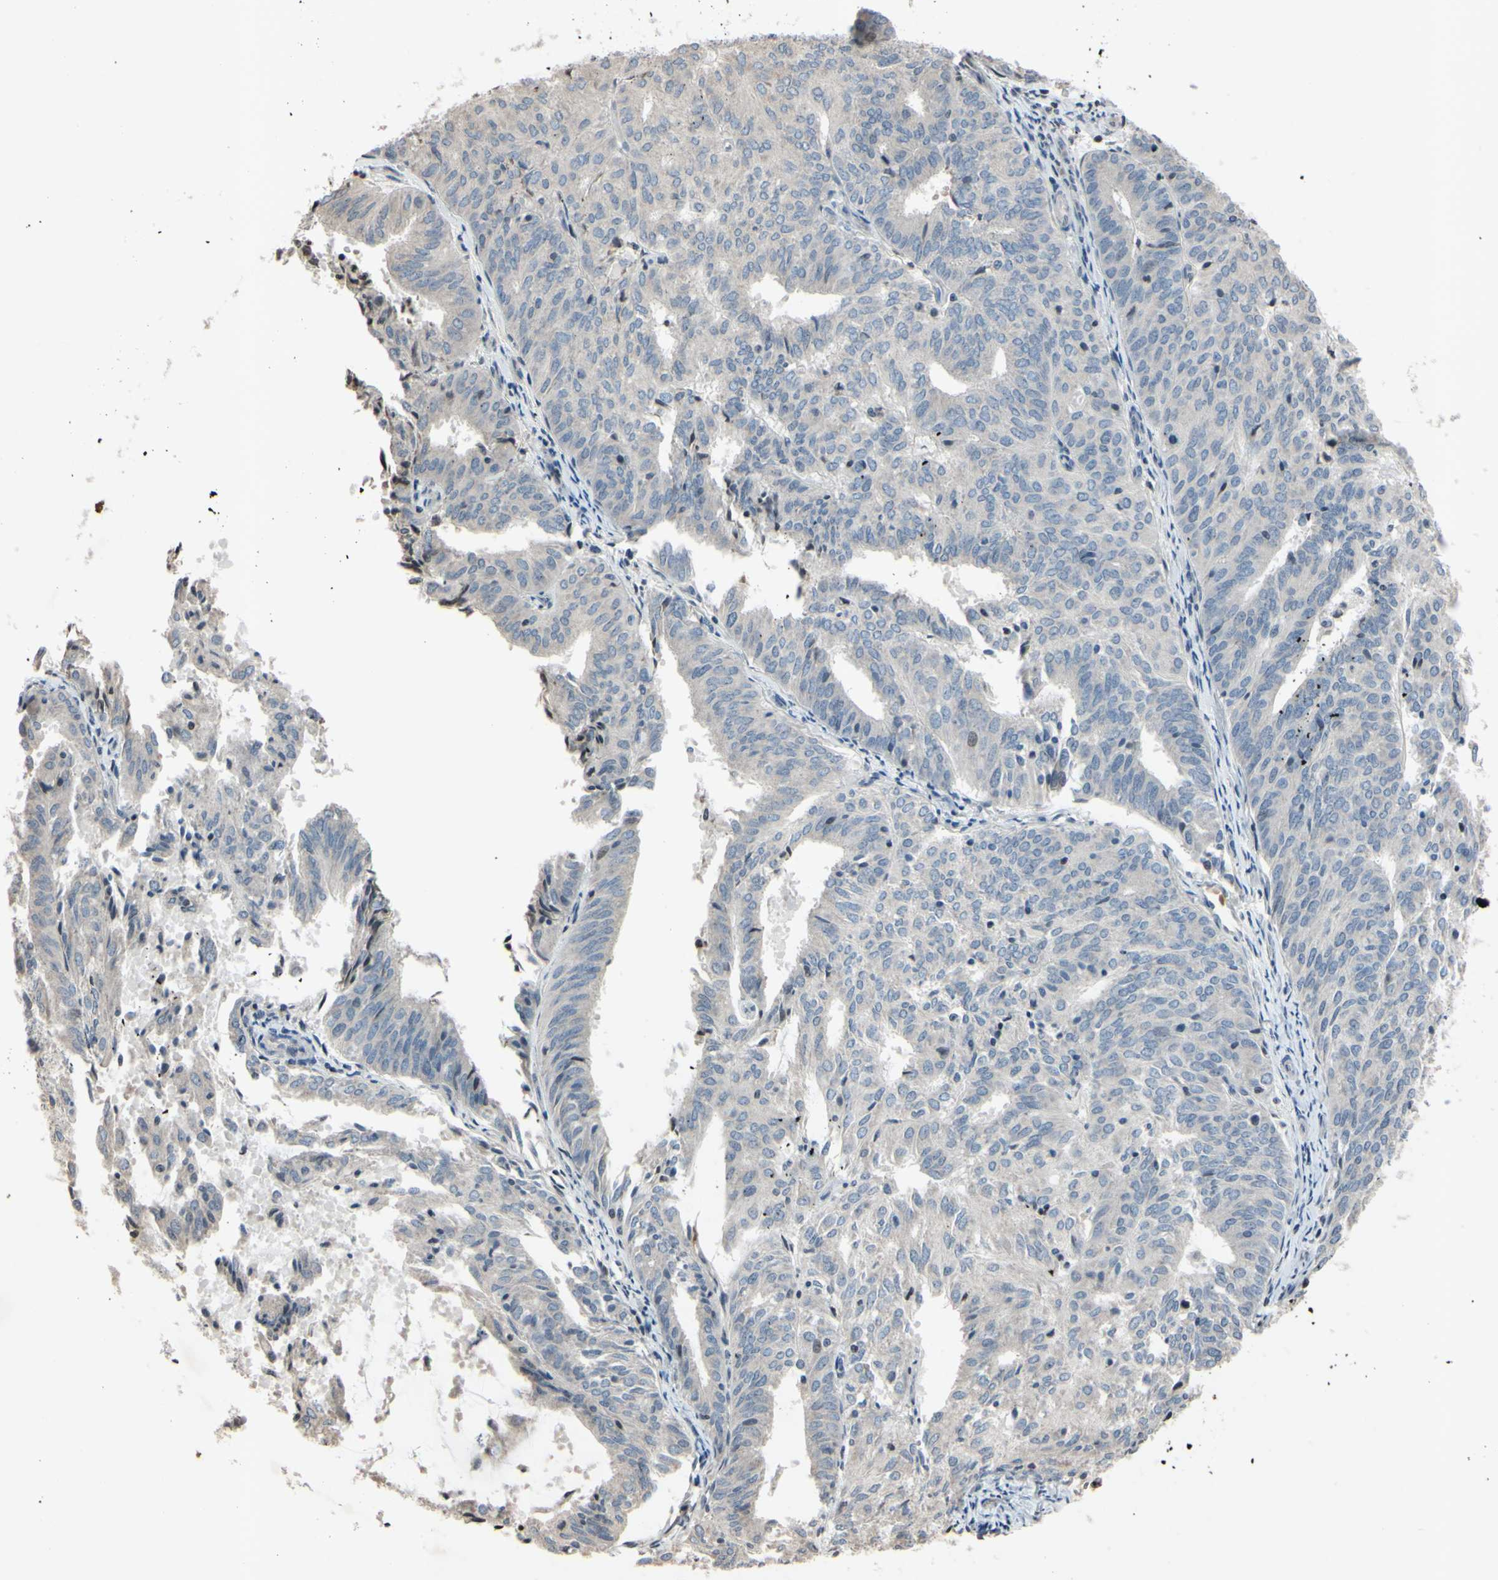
{"staining": {"intensity": "negative", "quantity": "none", "location": "none"}, "tissue": "endometrial cancer", "cell_type": "Tumor cells", "image_type": "cancer", "snomed": [{"axis": "morphology", "description": "Adenocarcinoma, NOS"}, {"axis": "topography", "description": "Uterus"}], "caption": "A histopathology image of human endometrial adenocarcinoma is negative for staining in tumor cells.", "gene": "ARG1", "patient": {"sex": "female", "age": 60}}